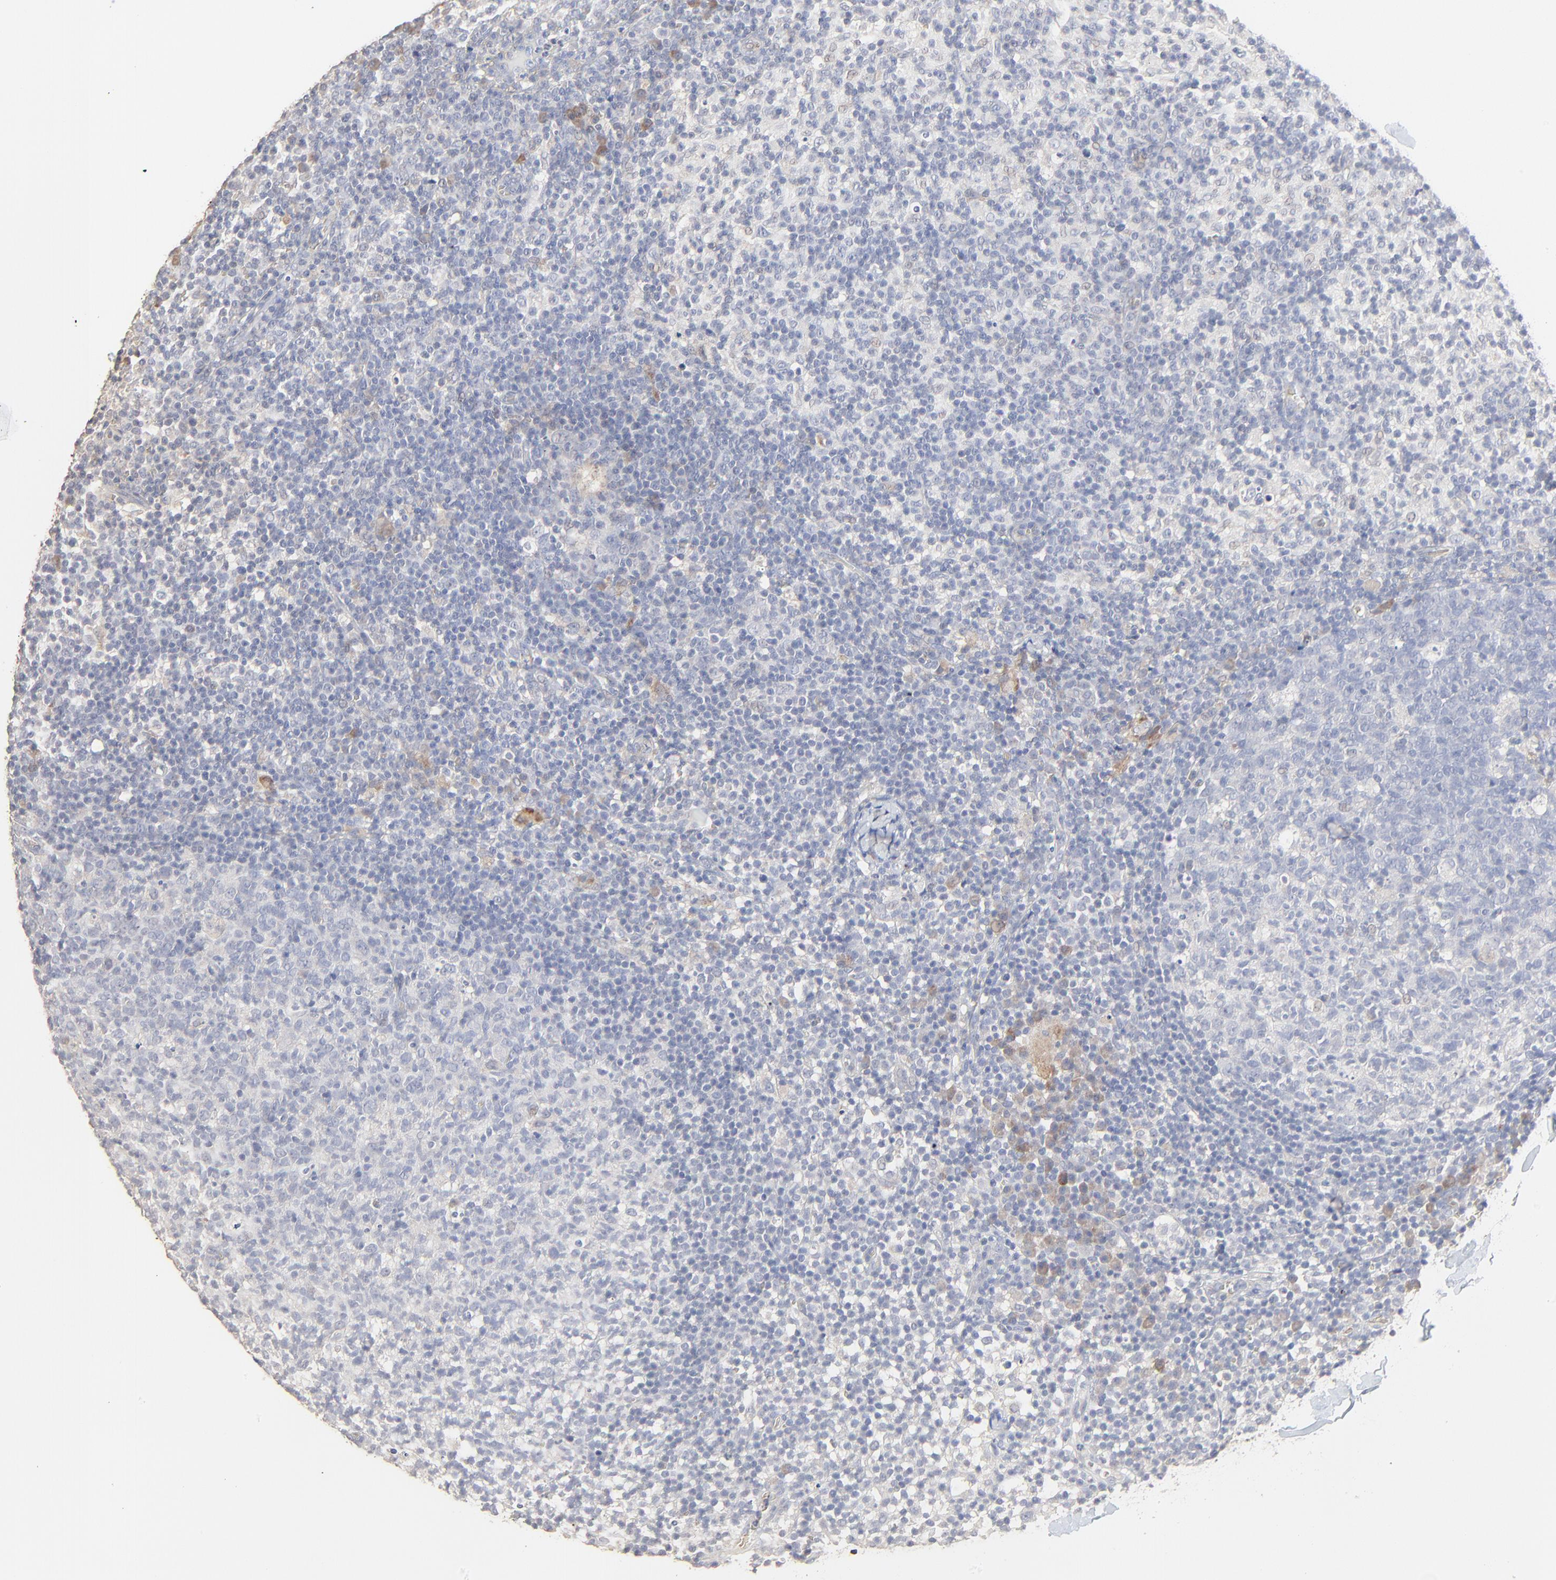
{"staining": {"intensity": "negative", "quantity": "none", "location": "none"}, "tissue": "lymph node", "cell_type": "Germinal center cells", "image_type": "normal", "snomed": [{"axis": "morphology", "description": "Normal tissue, NOS"}, {"axis": "morphology", "description": "Inflammation, NOS"}, {"axis": "topography", "description": "Lymph node"}], "caption": "This is an IHC micrograph of unremarkable human lymph node. There is no staining in germinal center cells.", "gene": "FANCB", "patient": {"sex": "male", "age": 55}}